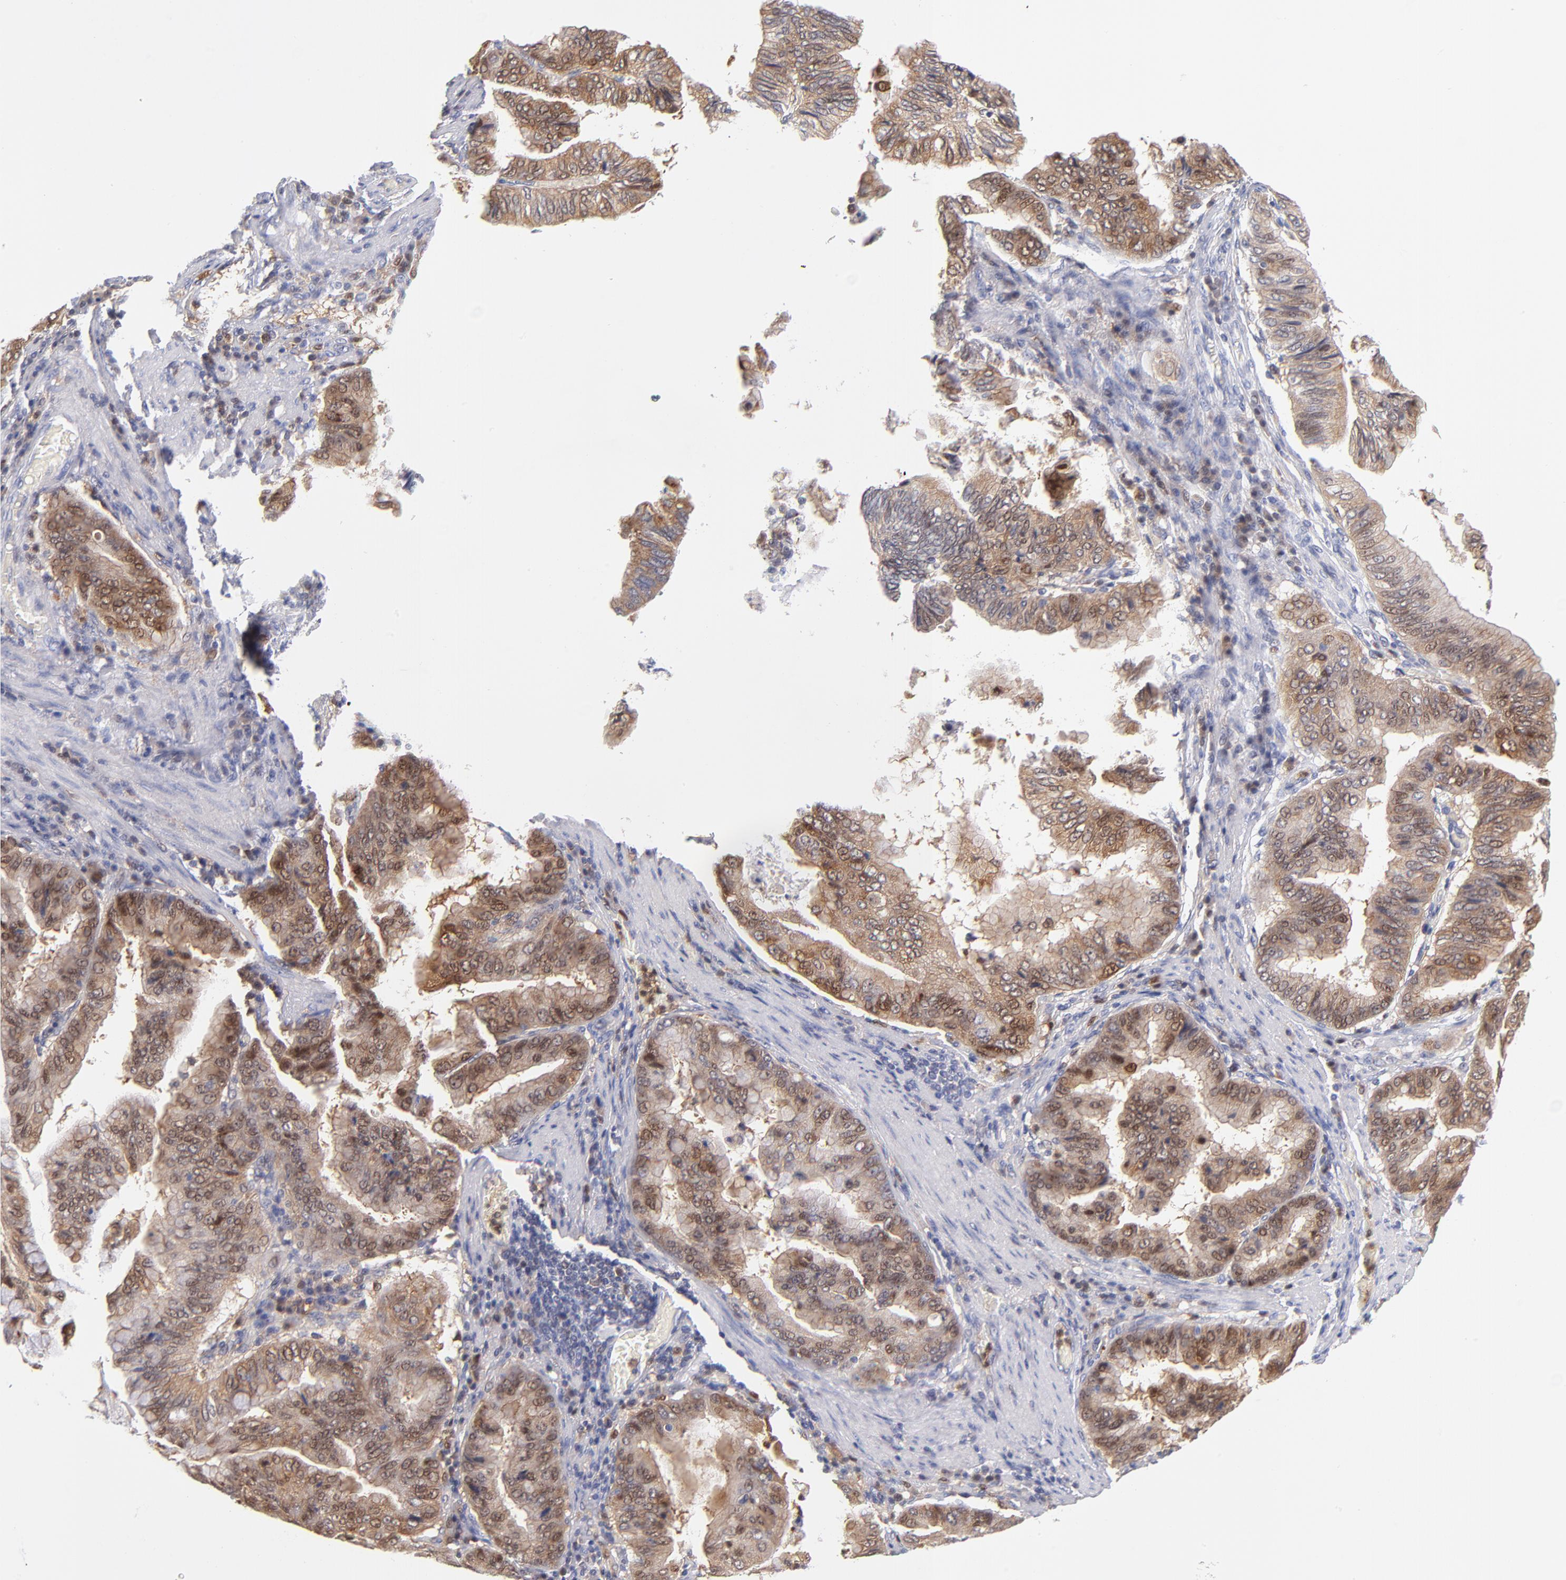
{"staining": {"intensity": "weak", "quantity": ">75%", "location": "cytoplasmic/membranous"}, "tissue": "stomach cancer", "cell_type": "Tumor cells", "image_type": "cancer", "snomed": [{"axis": "morphology", "description": "Adenocarcinoma, NOS"}, {"axis": "topography", "description": "Stomach, upper"}], "caption": "Brown immunohistochemical staining in human stomach adenocarcinoma exhibits weak cytoplasmic/membranous expression in approximately >75% of tumor cells. (brown staining indicates protein expression, while blue staining denotes nuclei).", "gene": "BID", "patient": {"sex": "male", "age": 80}}